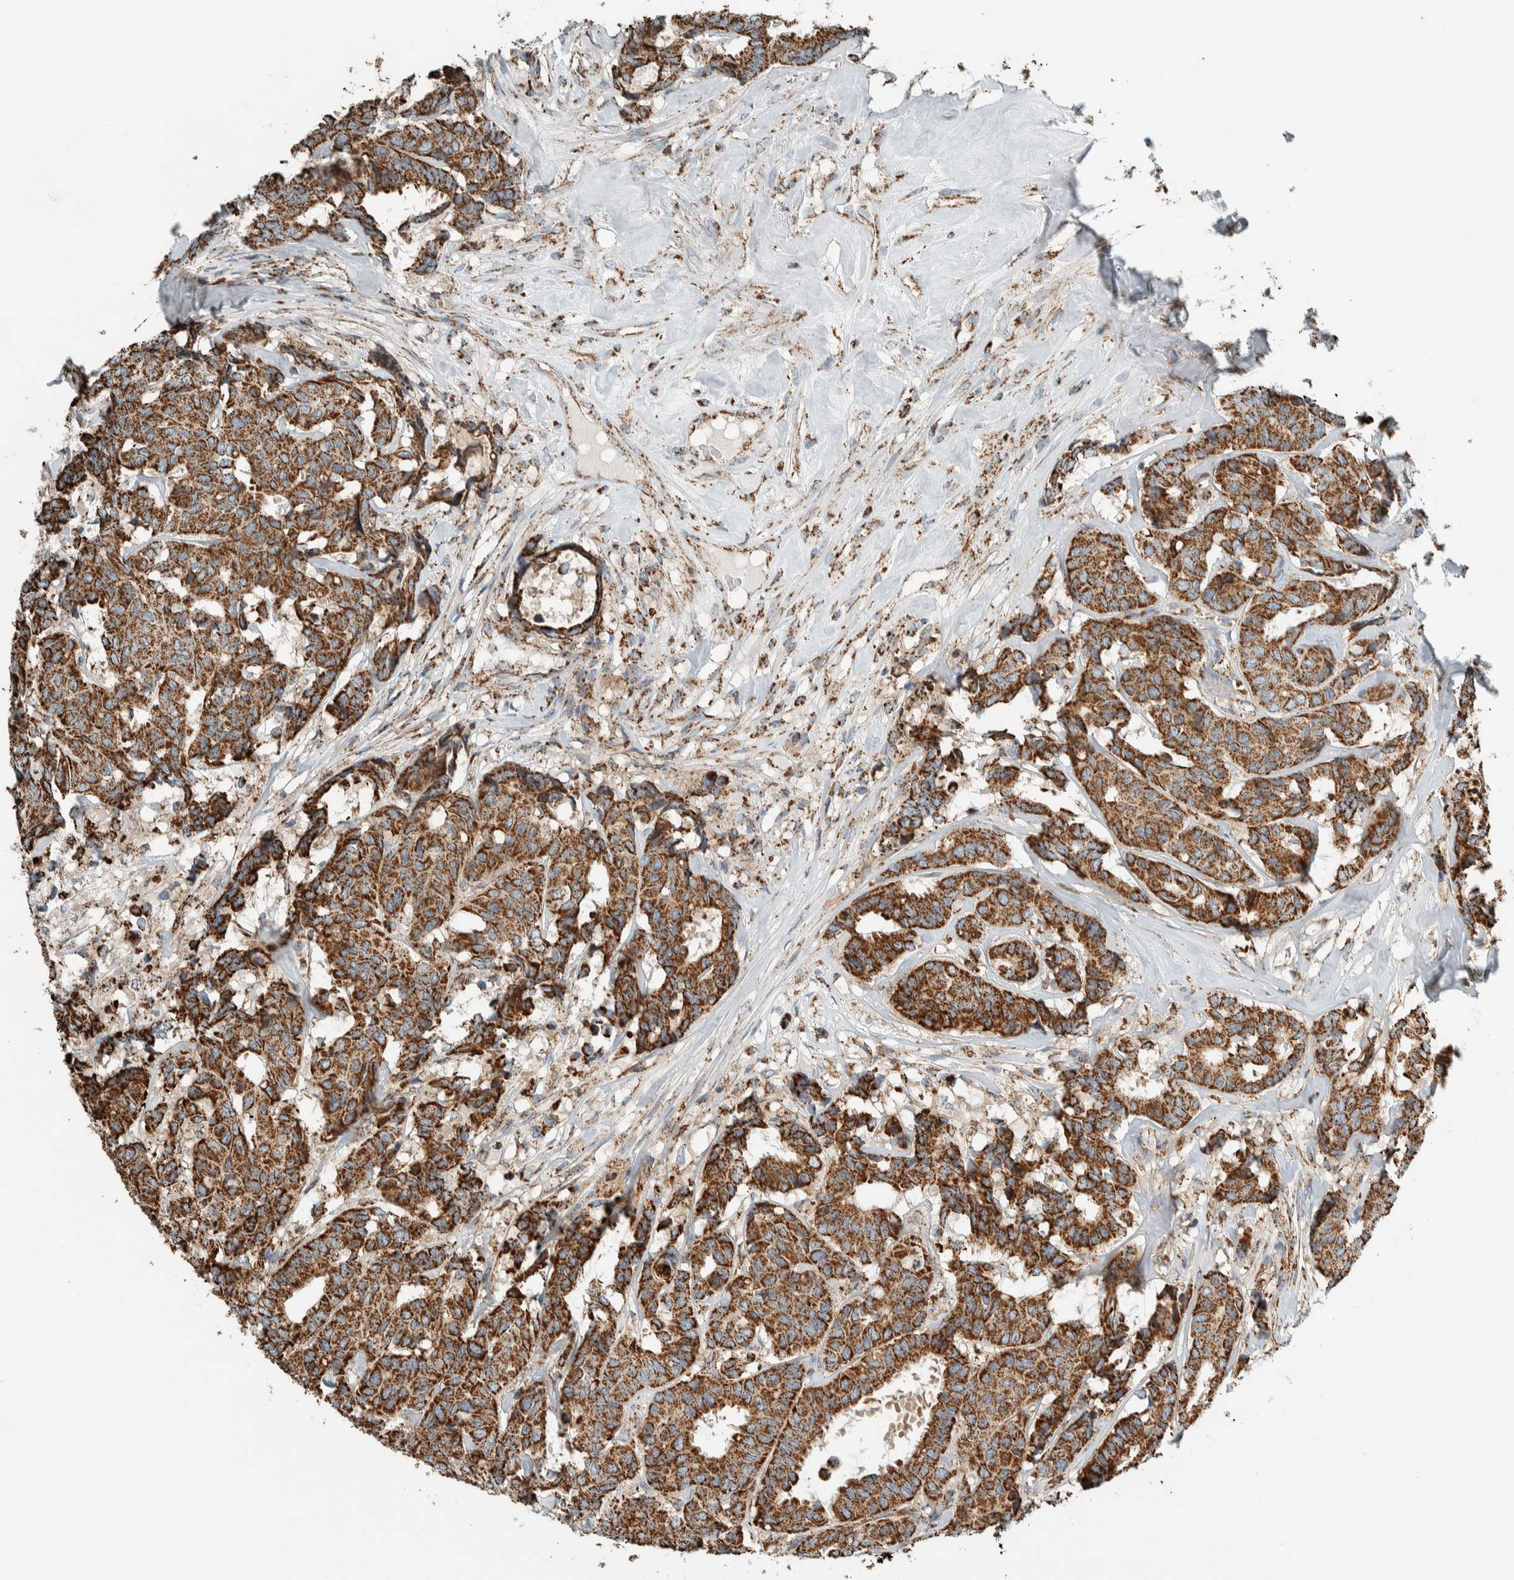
{"staining": {"intensity": "strong", "quantity": ">75%", "location": "cytoplasmic/membranous"}, "tissue": "breast cancer", "cell_type": "Tumor cells", "image_type": "cancer", "snomed": [{"axis": "morphology", "description": "Duct carcinoma"}, {"axis": "topography", "description": "Breast"}], "caption": "A histopathology image of breast cancer stained for a protein demonstrates strong cytoplasmic/membranous brown staining in tumor cells.", "gene": "ZNF454", "patient": {"sex": "female", "age": 87}}